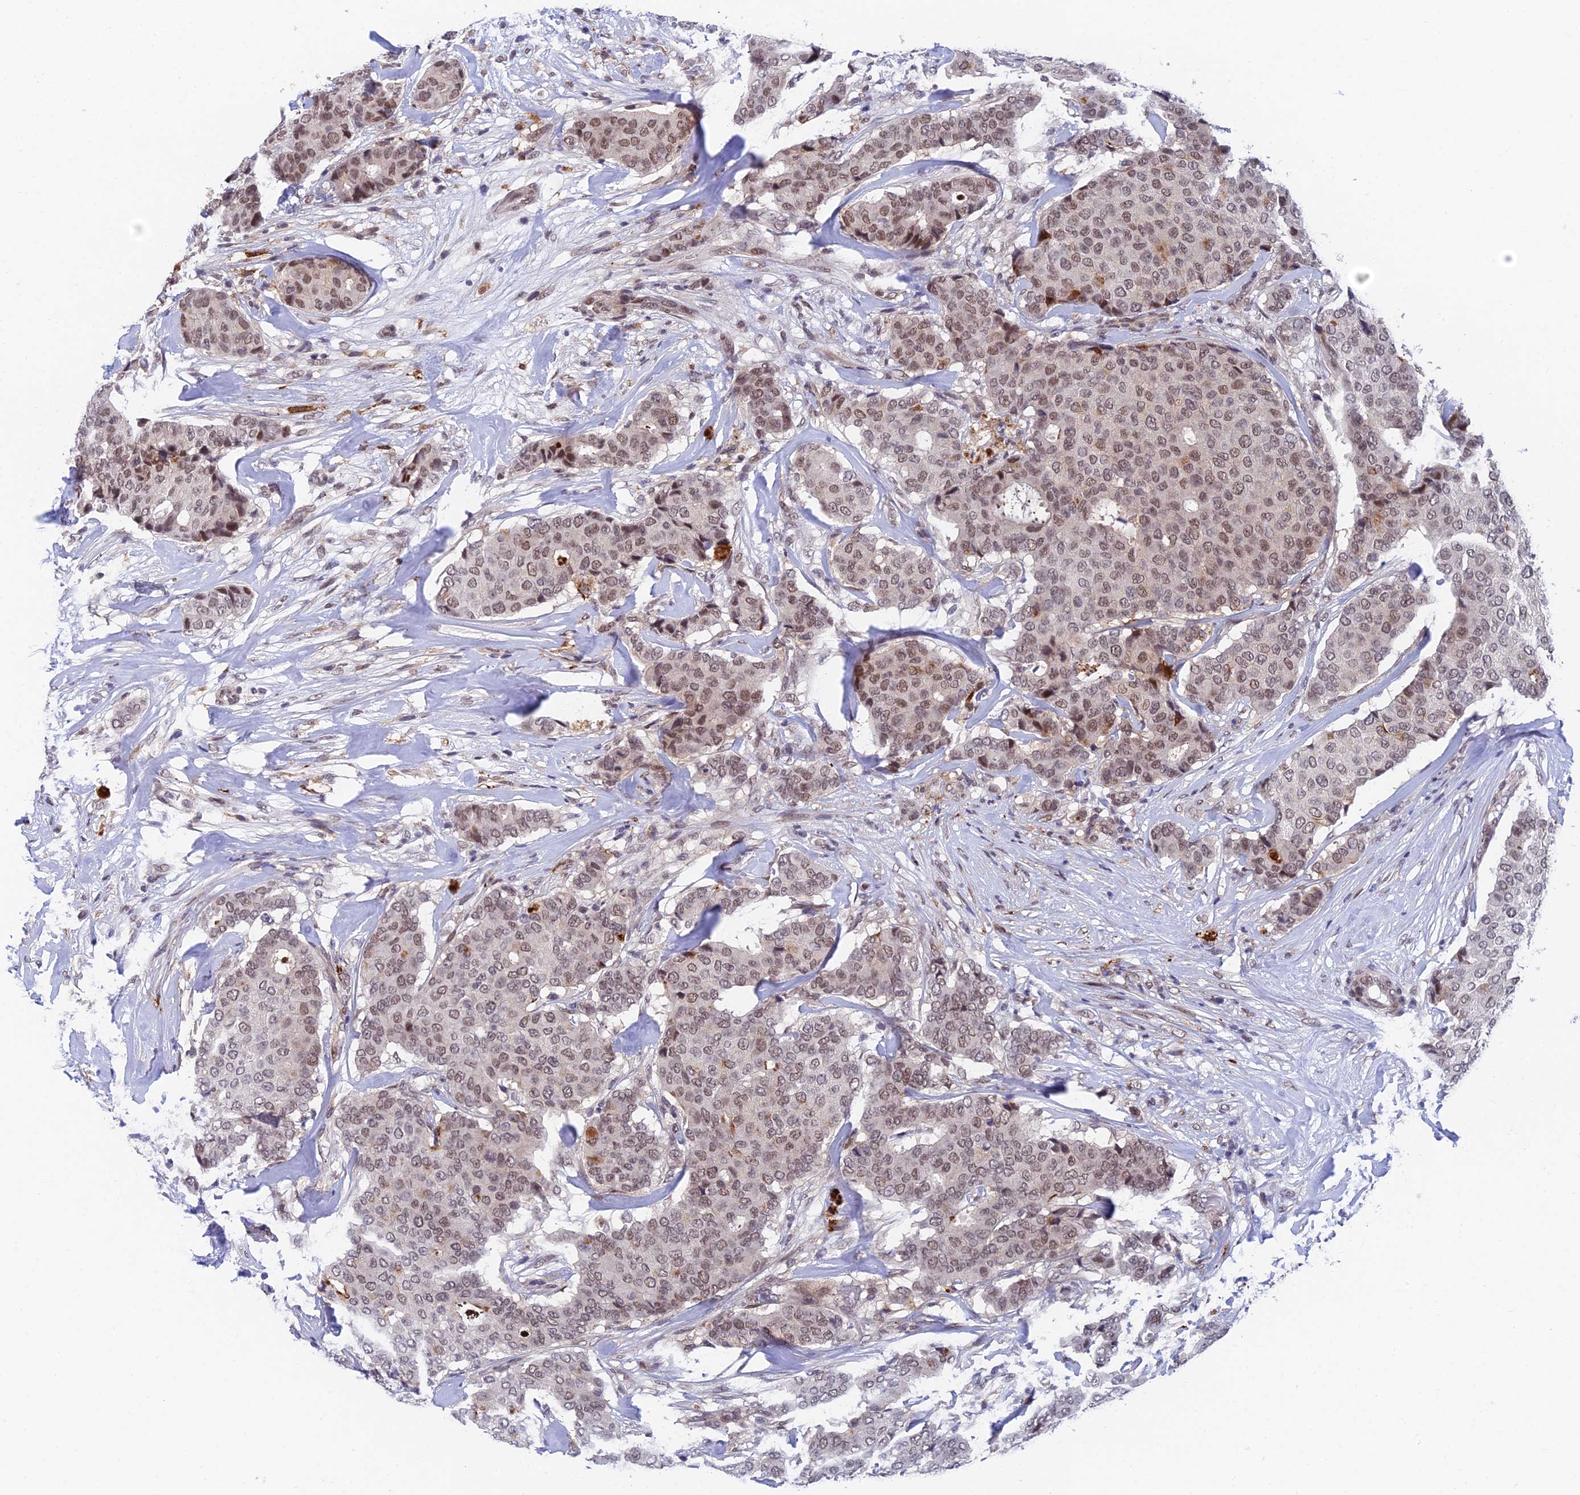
{"staining": {"intensity": "moderate", "quantity": ">75%", "location": "nuclear"}, "tissue": "breast cancer", "cell_type": "Tumor cells", "image_type": "cancer", "snomed": [{"axis": "morphology", "description": "Duct carcinoma"}, {"axis": "topography", "description": "Breast"}], "caption": "IHC photomicrograph of neoplastic tissue: breast cancer stained using immunohistochemistry (IHC) exhibits medium levels of moderate protein expression localized specifically in the nuclear of tumor cells, appearing as a nuclear brown color.", "gene": "NSMCE1", "patient": {"sex": "female", "age": 75}}